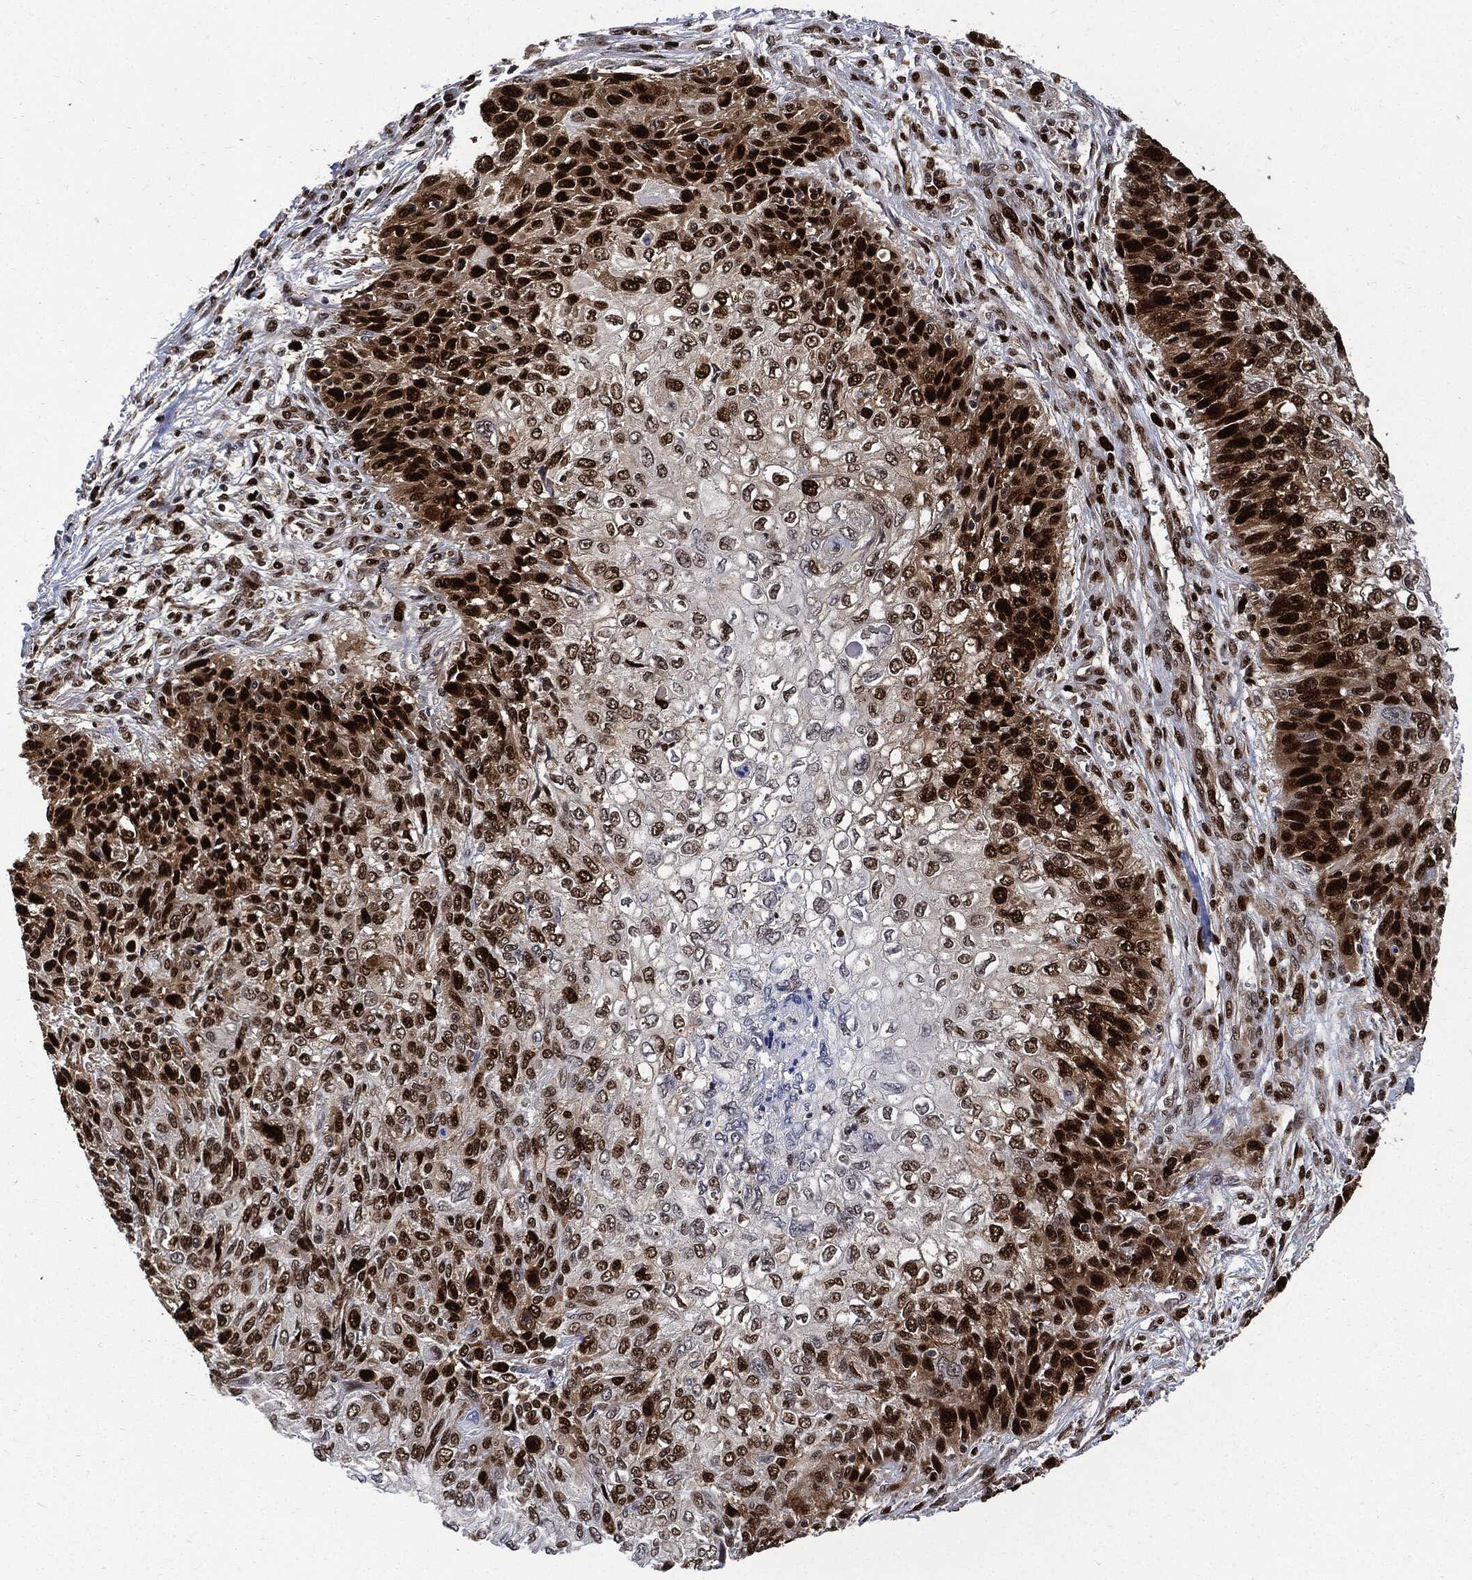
{"staining": {"intensity": "strong", "quantity": ">75%", "location": "nuclear"}, "tissue": "skin cancer", "cell_type": "Tumor cells", "image_type": "cancer", "snomed": [{"axis": "morphology", "description": "Squamous cell carcinoma, NOS"}, {"axis": "topography", "description": "Skin"}], "caption": "Skin cancer was stained to show a protein in brown. There is high levels of strong nuclear expression in approximately >75% of tumor cells.", "gene": "PCNA", "patient": {"sex": "male", "age": 92}}